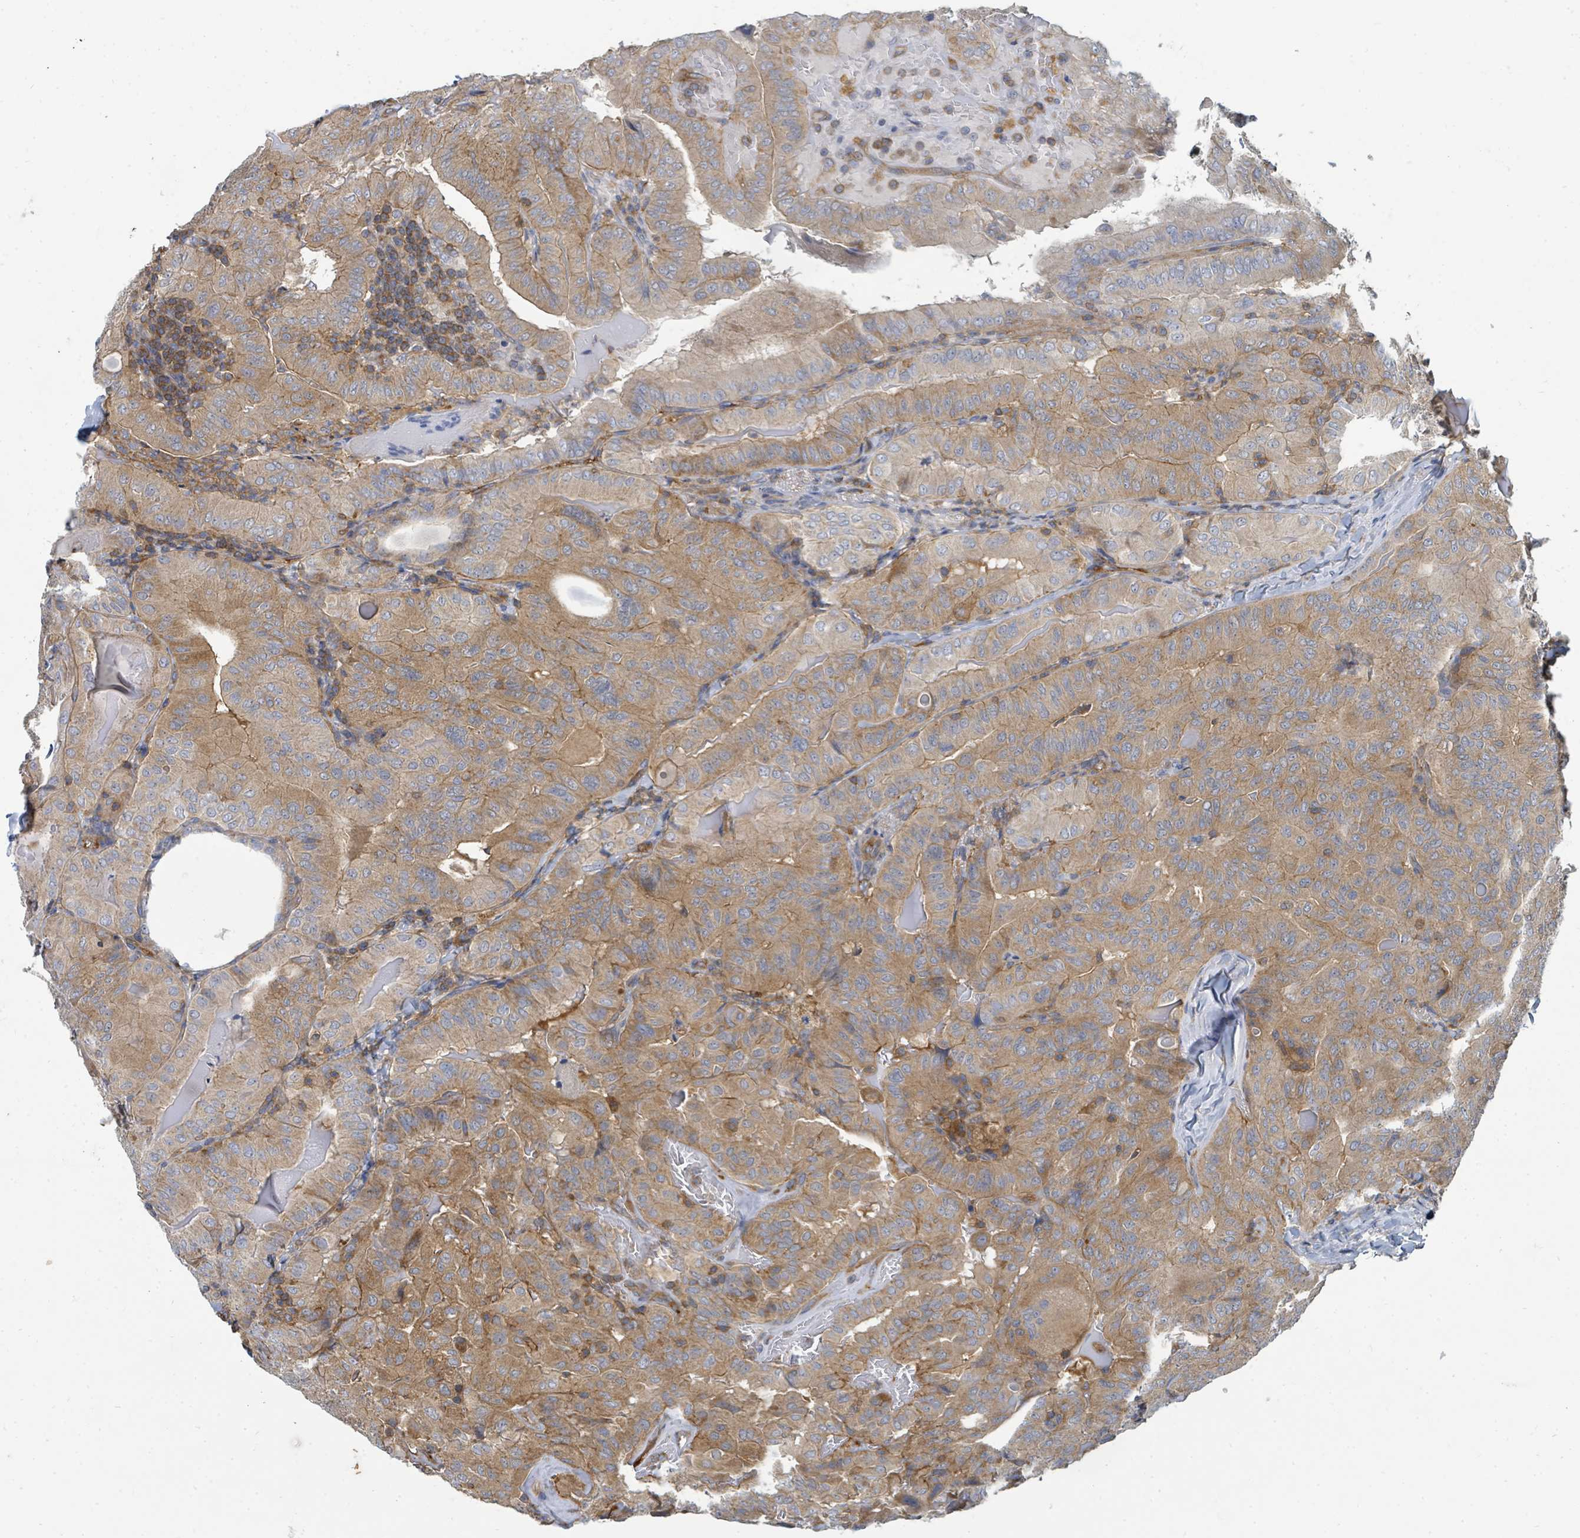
{"staining": {"intensity": "moderate", "quantity": "25%-75%", "location": "cytoplasmic/membranous"}, "tissue": "thyroid cancer", "cell_type": "Tumor cells", "image_type": "cancer", "snomed": [{"axis": "morphology", "description": "Papillary adenocarcinoma, NOS"}, {"axis": "topography", "description": "Thyroid gland"}], "caption": "Thyroid cancer (papillary adenocarcinoma) tissue shows moderate cytoplasmic/membranous staining in approximately 25%-75% of tumor cells", "gene": "BOLA2B", "patient": {"sex": "female", "age": 68}}